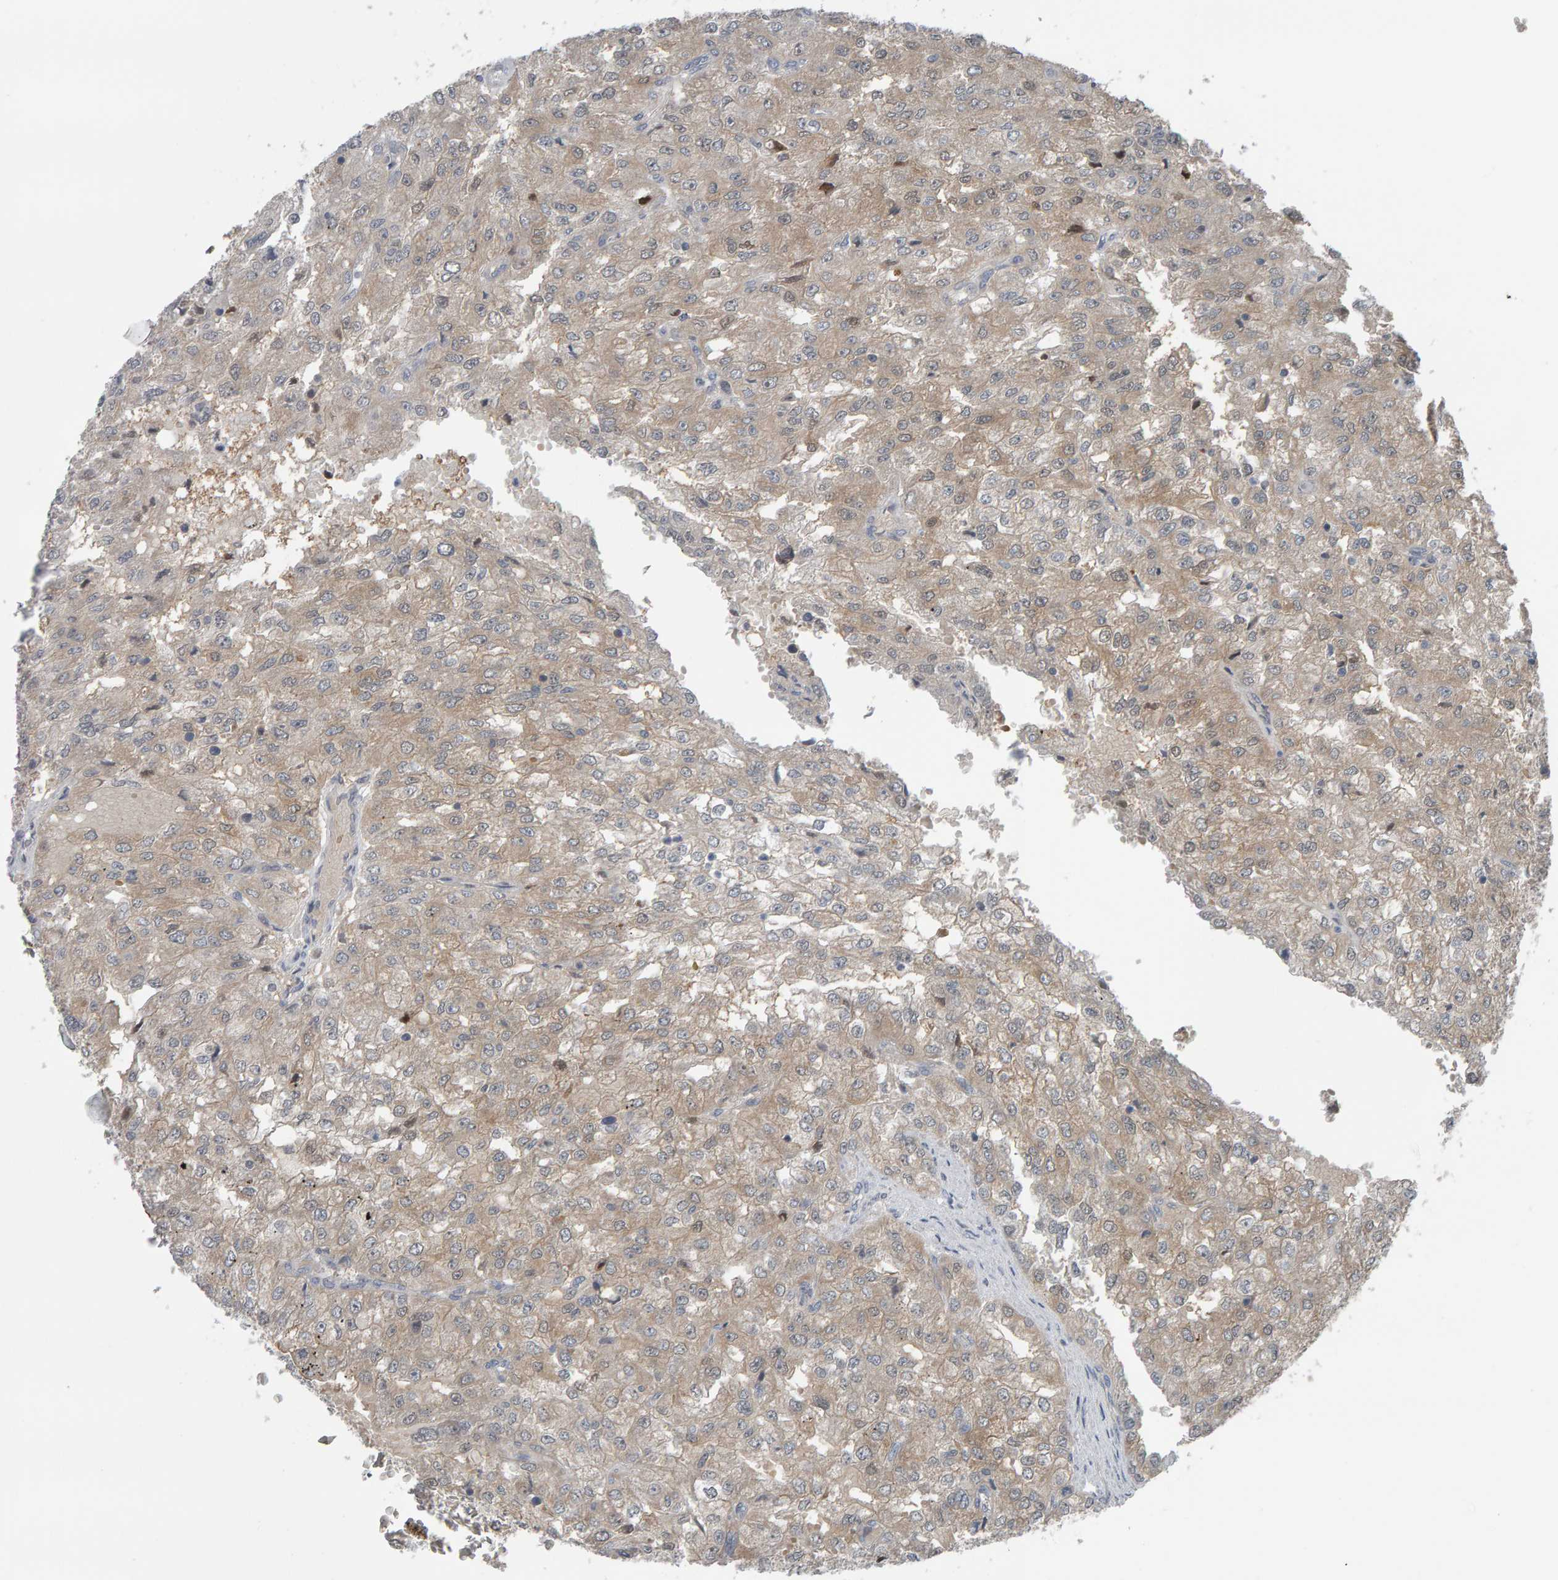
{"staining": {"intensity": "weak", "quantity": "25%-75%", "location": "cytoplasmic/membranous"}, "tissue": "renal cancer", "cell_type": "Tumor cells", "image_type": "cancer", "snomed": [{"axis": "morphology", "description": "Adenocarcinoma, NOS"}, {"axis": "topography", "description": "Kidney"}], "caption": "Renal cancer (adenocarcinoma) stained with a protein marker exhibits weak staining in tumor cells.", "gene": "COASY", "patient": {"sex": "female", "age": 54}}